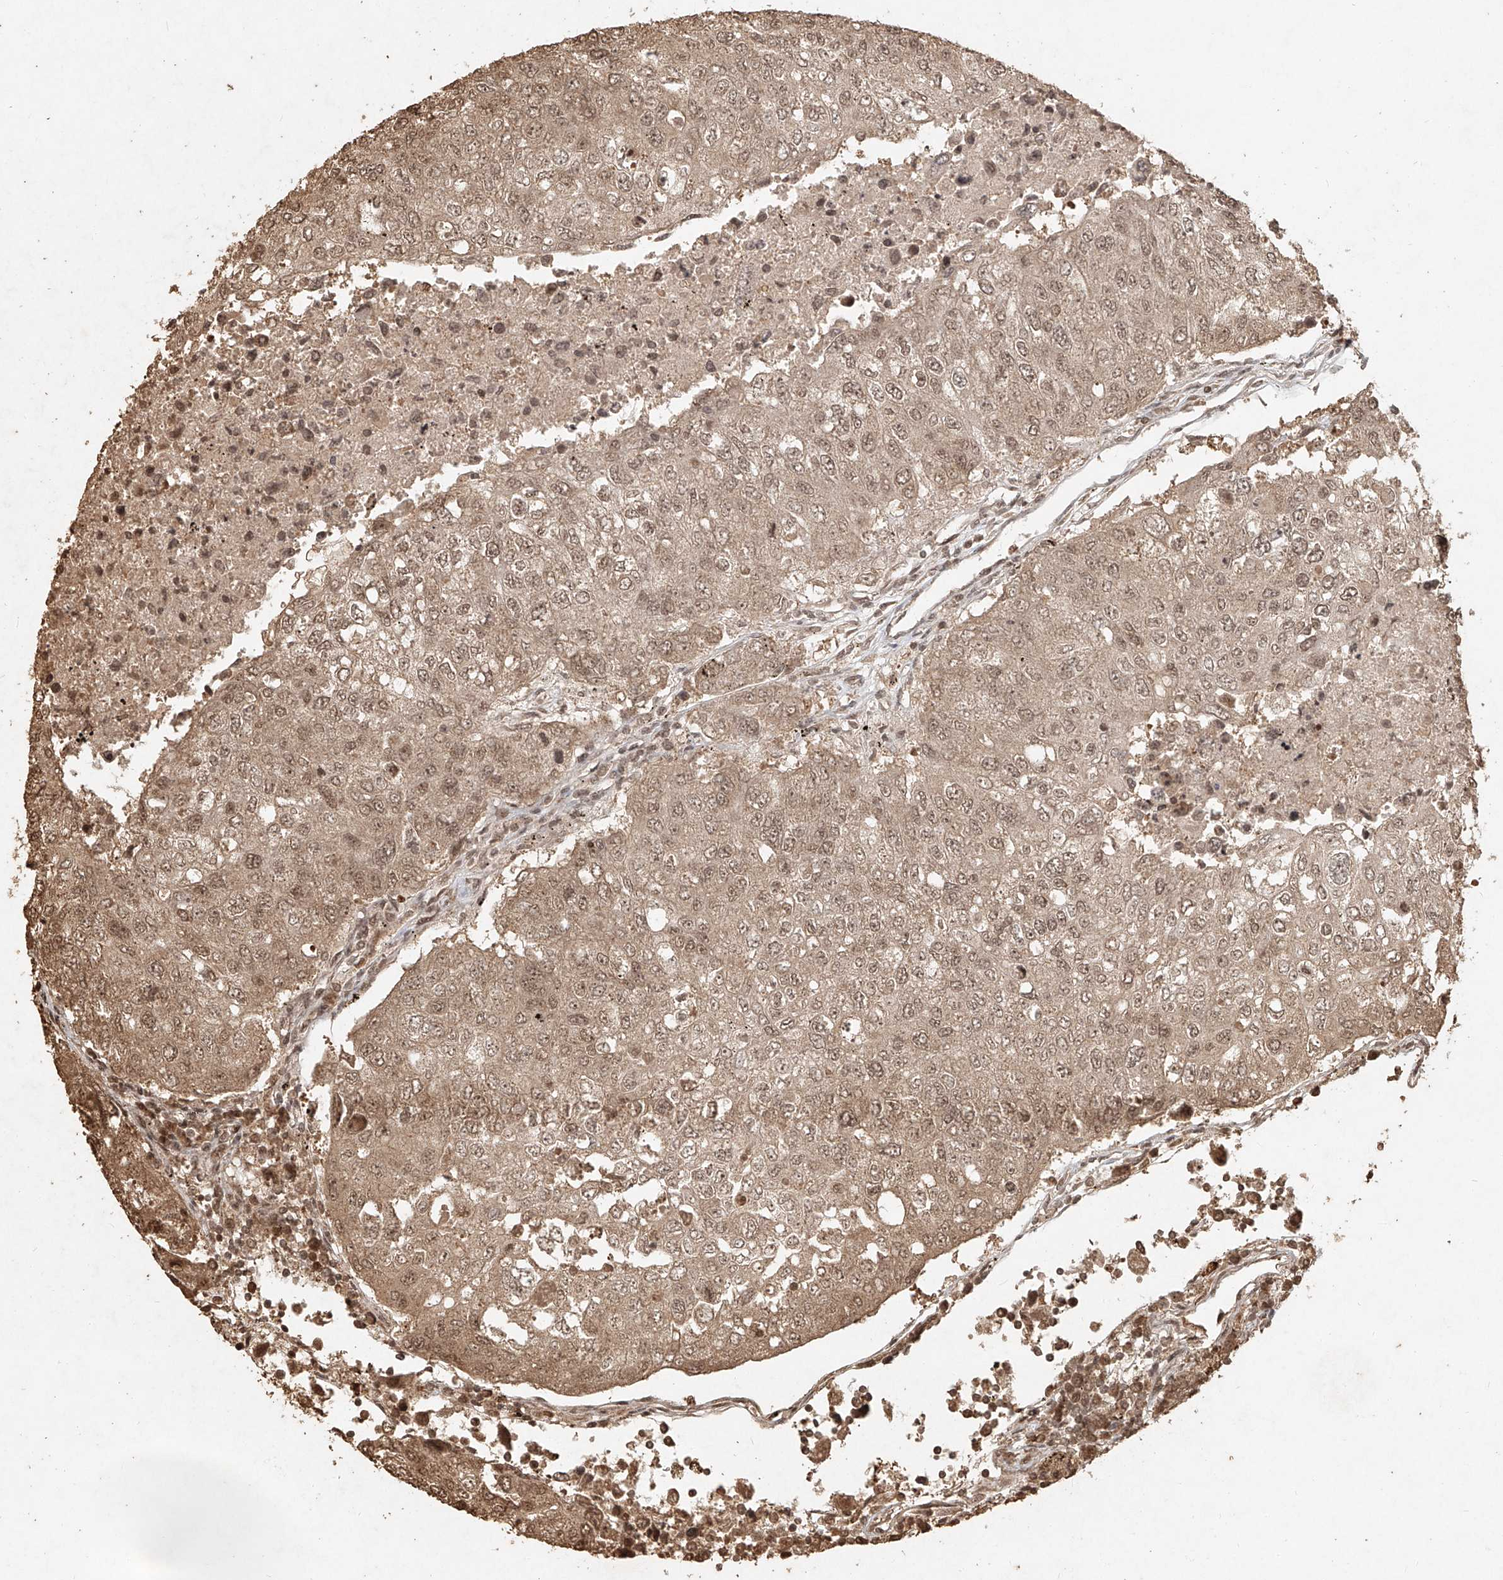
{"staining": {"intensity": "weak", "quantity": ">75%", "location": "cytoplasmic/membranous,nuclear"}, "tissue": "urothelial cancer", "cell_type": "Tumor cells", "image_type": "cancer", "snomed": [{"axis": "morphology", "description": "Urothelial carcinoma, High grade"}, {"axis": "topography", "description": "Lymph node"}, {"axis": "topography", "description": "Urinary bladder"}], "caption": "High-grade urothelial carcinoma tissue shows weak cytoplasmic/membranous and nuclear positivity in approximately >75% of tumor cells, visualized by immunohistochemistry.", "gene": "UBE2K", "patient": {"sex": "male", "age": 51}}